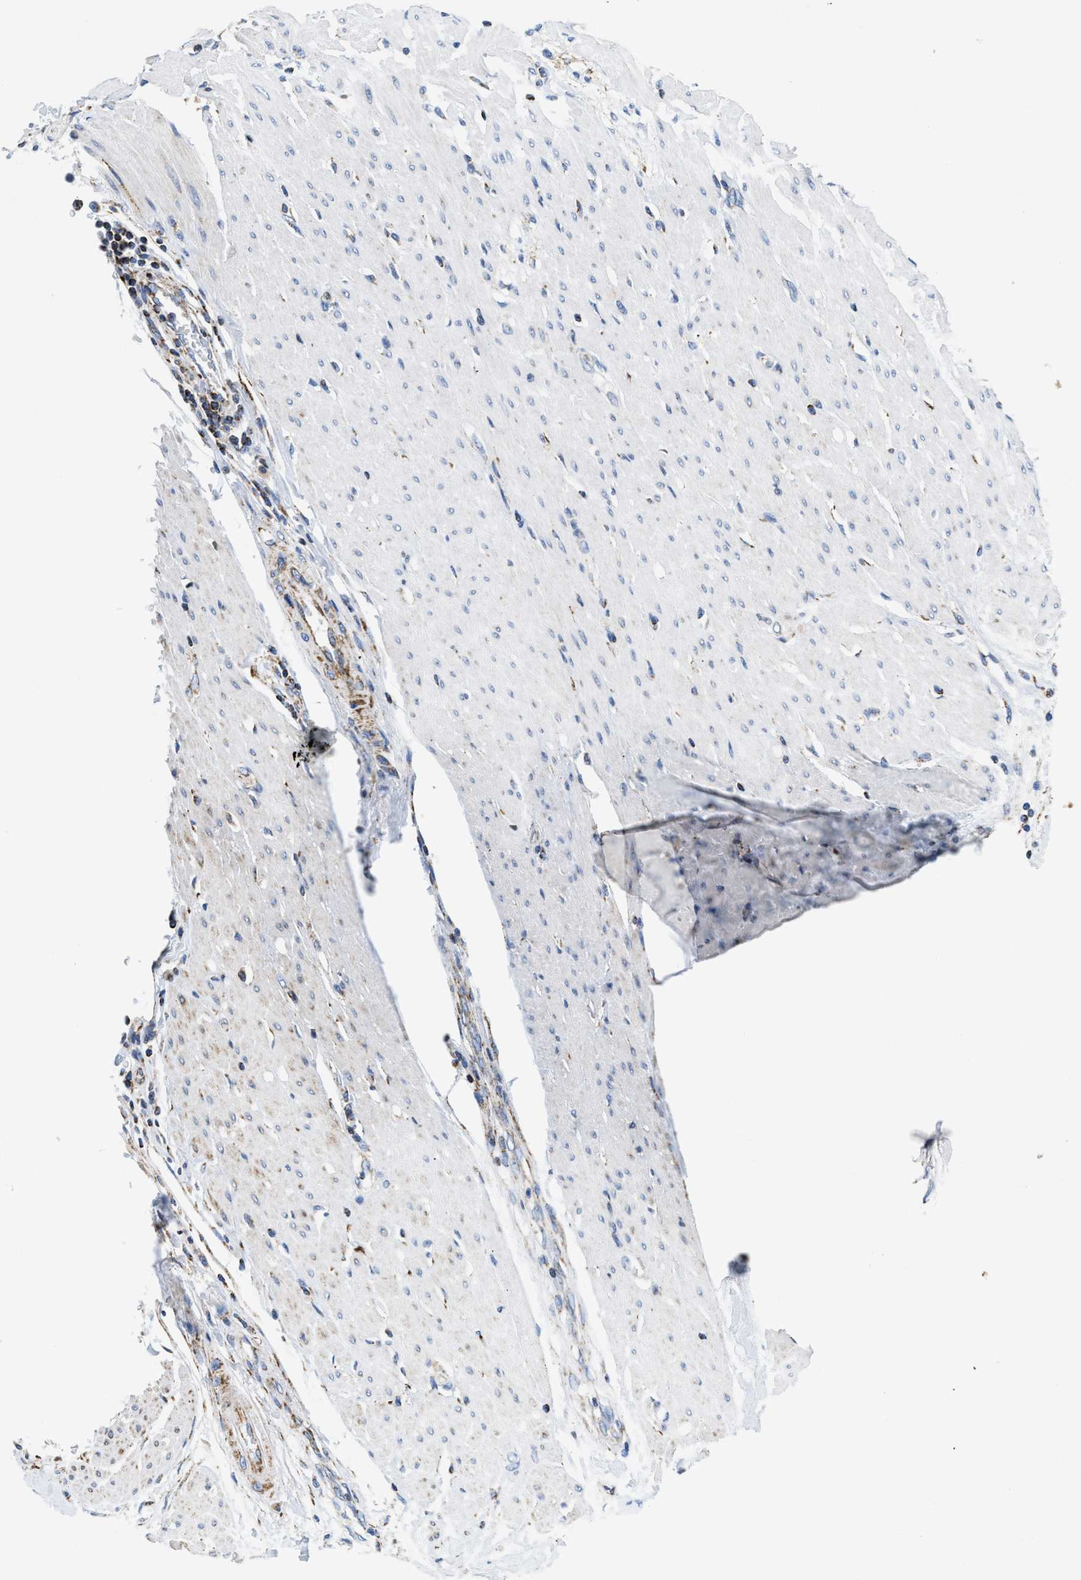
{"staining": {"intensity": "negative", "quantity": "none", "location": "none"}, "tissue": "adipose tissue", "cell_type": "Adipocytes", "image_type": "normal", "snomed": [{"axis": "morphology", "description": "Normal tissue, NOS"}, {"axis": "morphology", "description": "Adenocarcinoma, NOS"}, {"axis": "topography", "description": "Duodenum"}, {"axis": "topography", "description": "Peripheral nerve tissue"}], "caption": "This is an IHC photomicrograph of unremarkable adipose tissue. There is no positivity in adipocytes.", "gene": "SFXN1", "patient": {"sex": "female", "age": 60}}